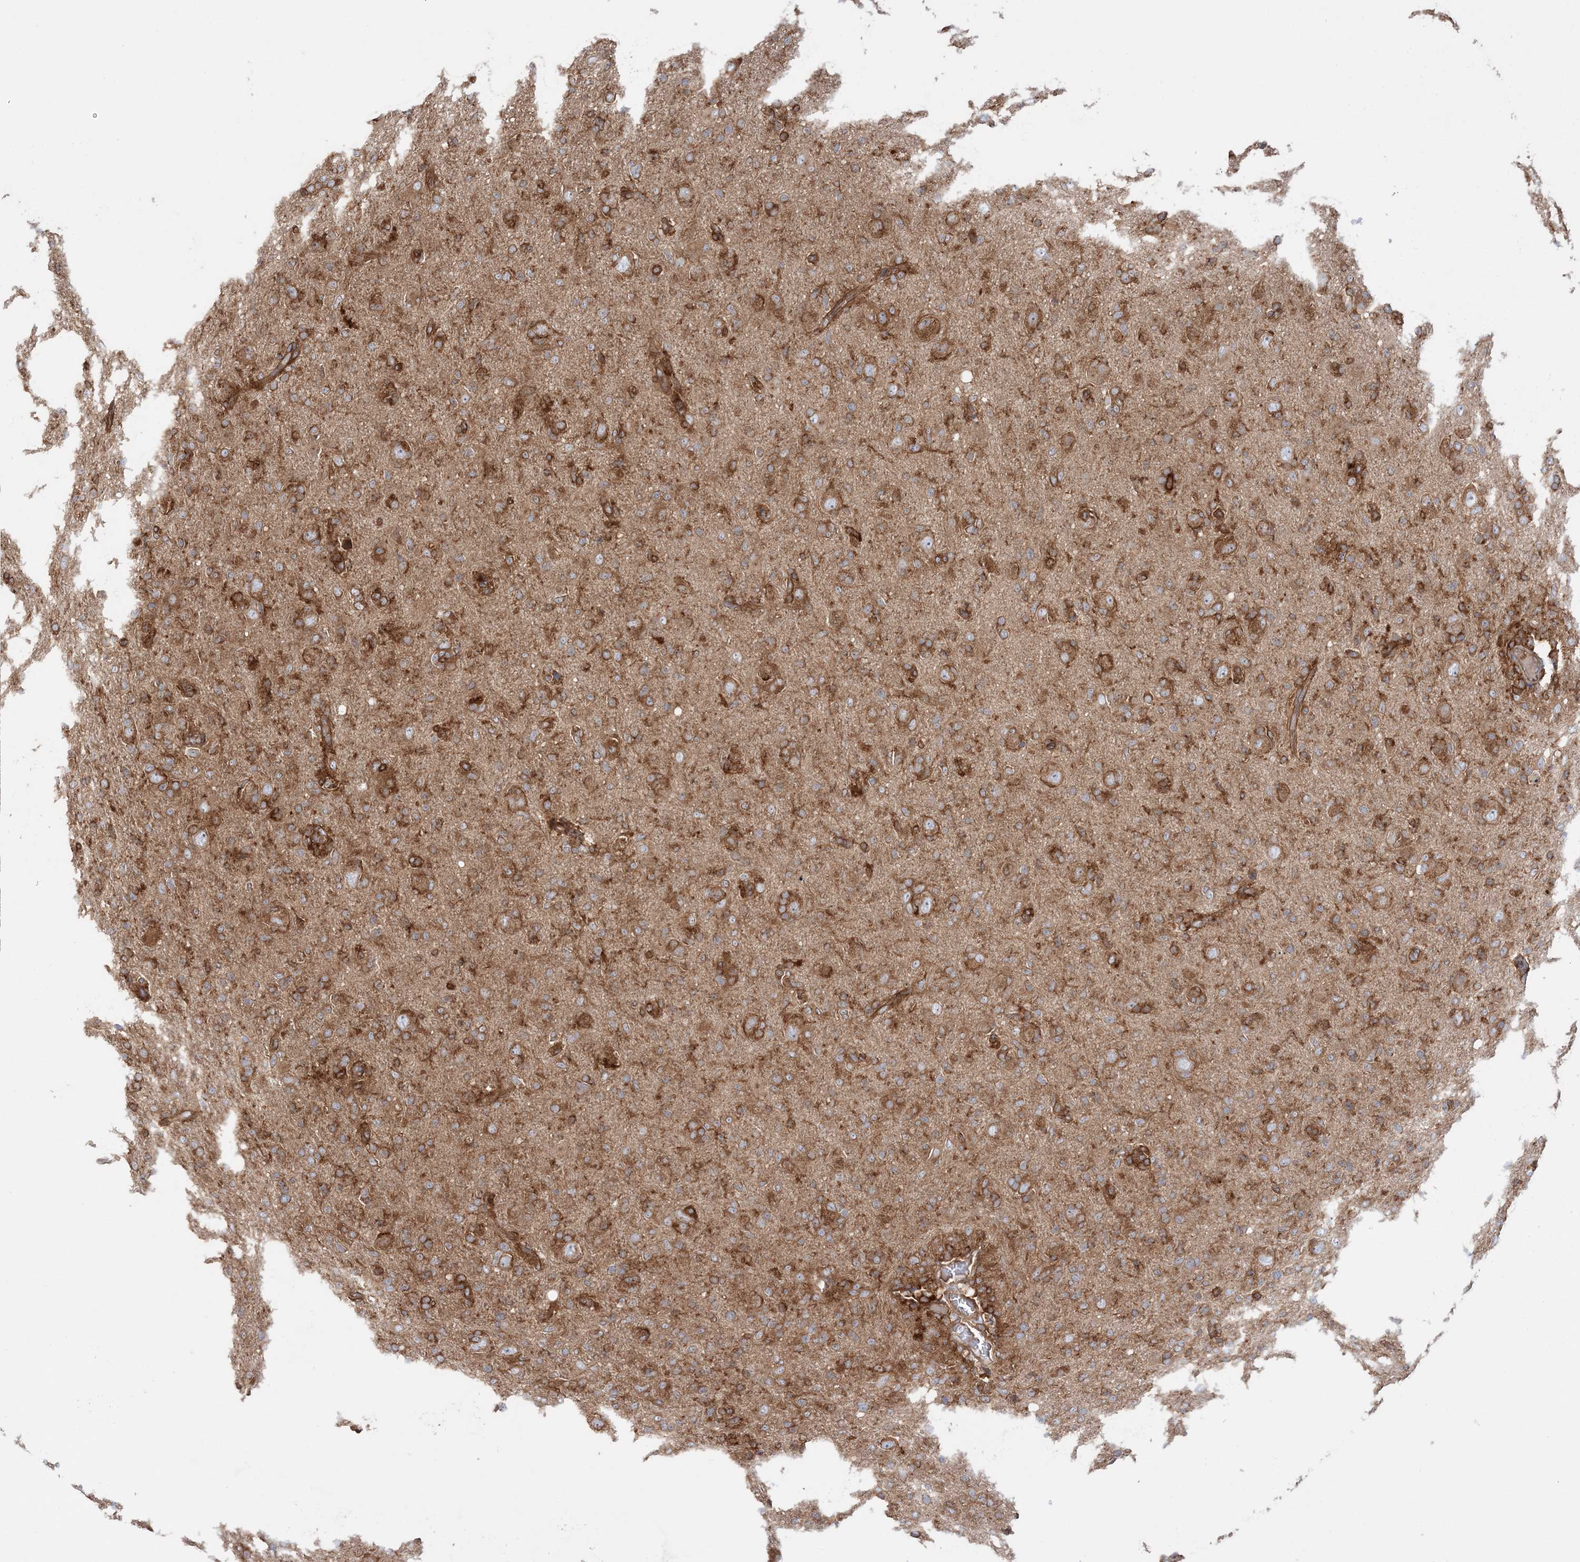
{"staining": {"intensity": "moderate", "quantity": ">75%", "location": "cytoplasmic/membranous"}, "tissue": "glioma", "cell_type": "Tumor cells", "image_type": "cancer", "snomed": [{"axis": "morphology", "description": "Glioma, malignant, High grade"}, {"axis": "topography", "description": "Brain"}], "caption": "Immunohistochemistry (IHC) histopathology image of neoplastic tissue: human glioma stained using immunohistochemistry (IHC) displays medium levels of moderate protein expression localized specifically in the cytoplasmic/membranous of tumor cells, appearing as a cytoplasmic/membranous brown color.", "gene": "TBC1D5", "patient": {"sex": "female", "age": 57}}